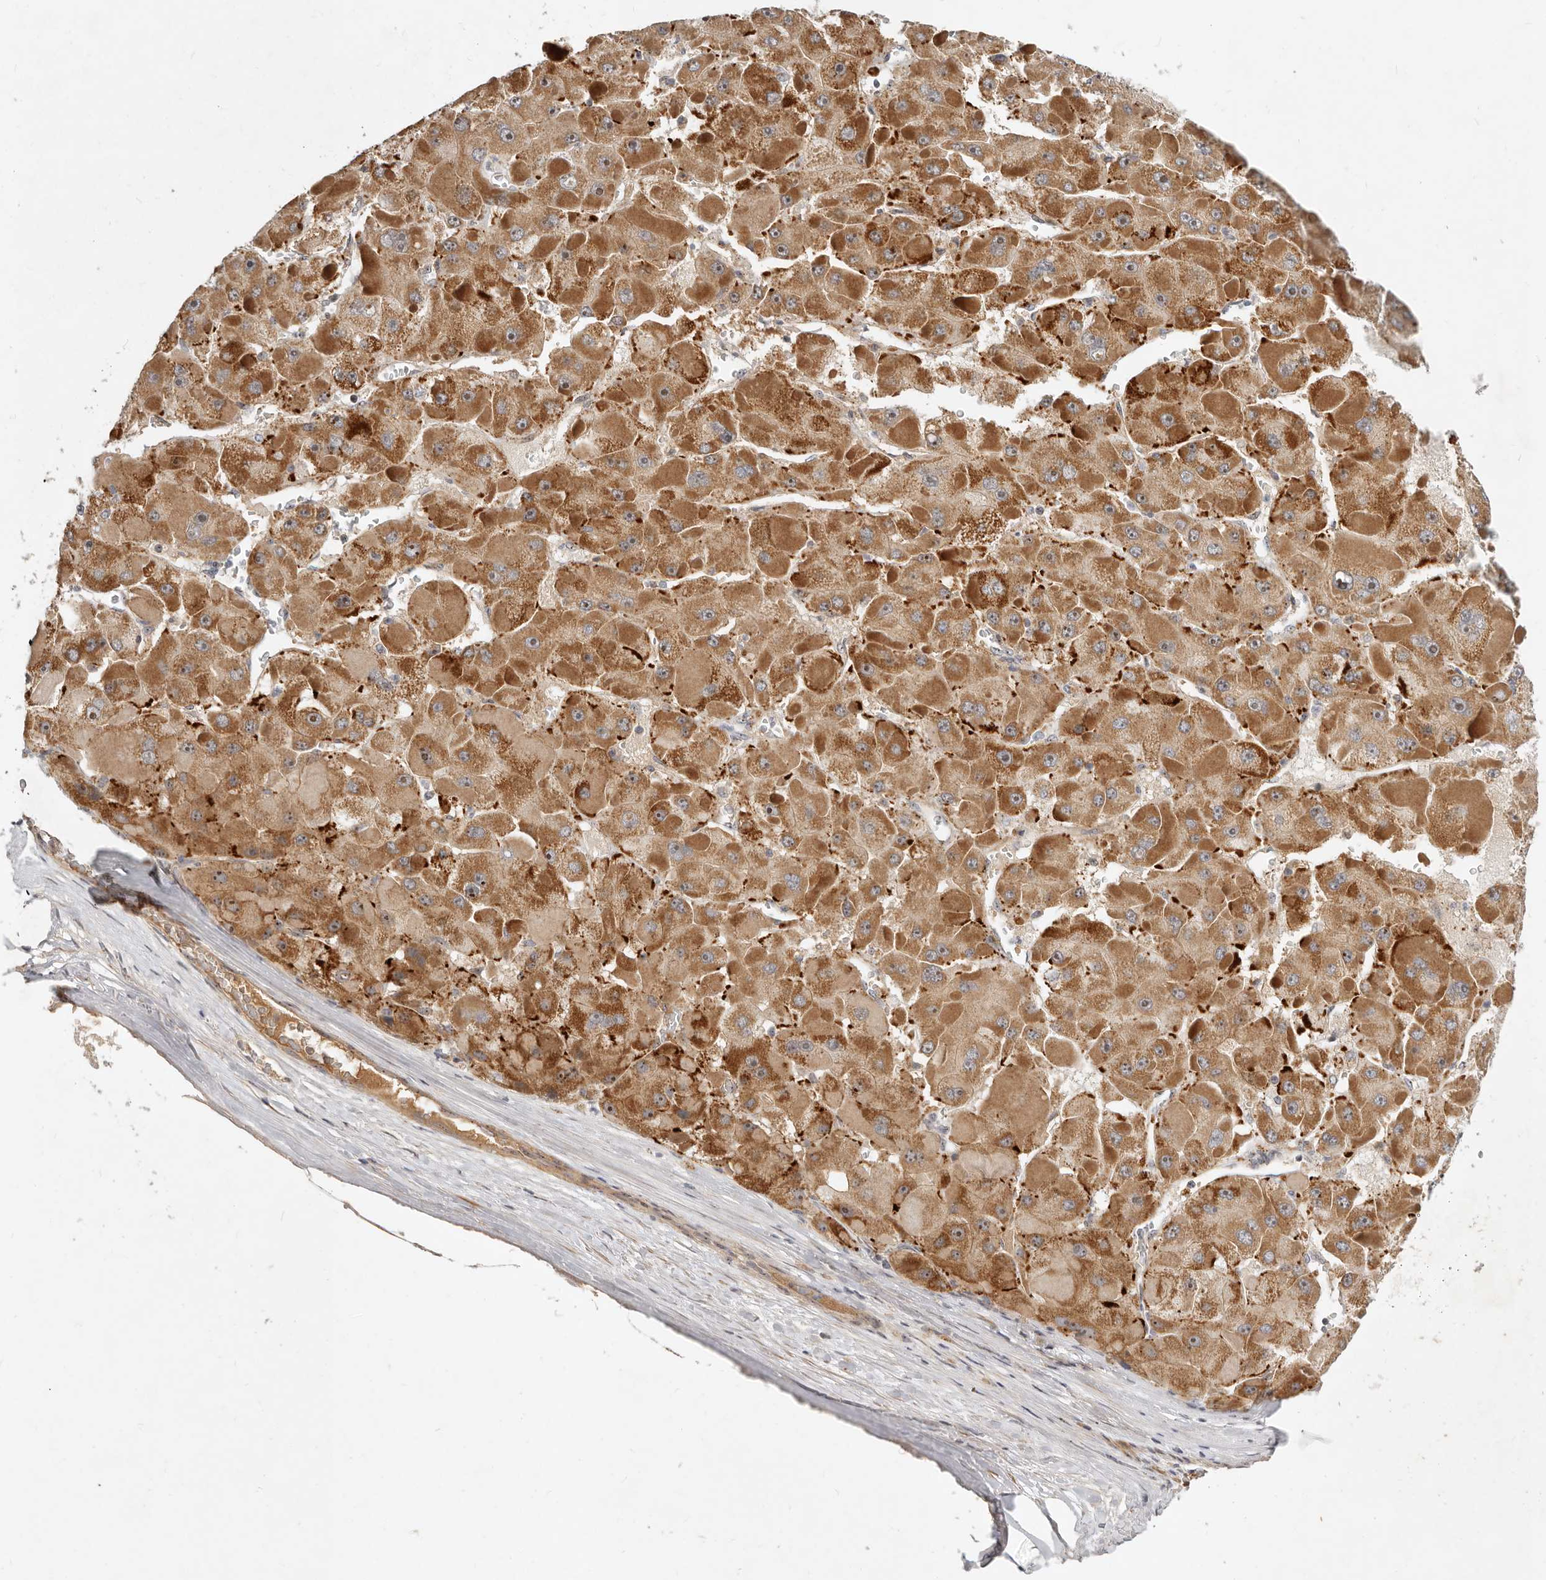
{"staining": {"intensity": "moderate", "quantity": ">75%", "location": "cytoplasmic/membranous"}, "tissue": "liver cancer", "cell_type": "Tumor cells", "image_type": "cancer", "snomed": [{"axis": "morphology", "description": "Carcinoma, Hepatocellular, NOS"}, {"axis": "topography", "description": "Liver"}], "caption": "Immunohistochemistry (IHC) histopathology image of hepatocellular carcinoma (liver) stained for a protein (brown), which exhibits medium levels of moderate cytoplasmic/membranous staining in about >75% of tumor cells.", "gene": "MICALL2", "patient": {"sex": "female", "age": 73}}